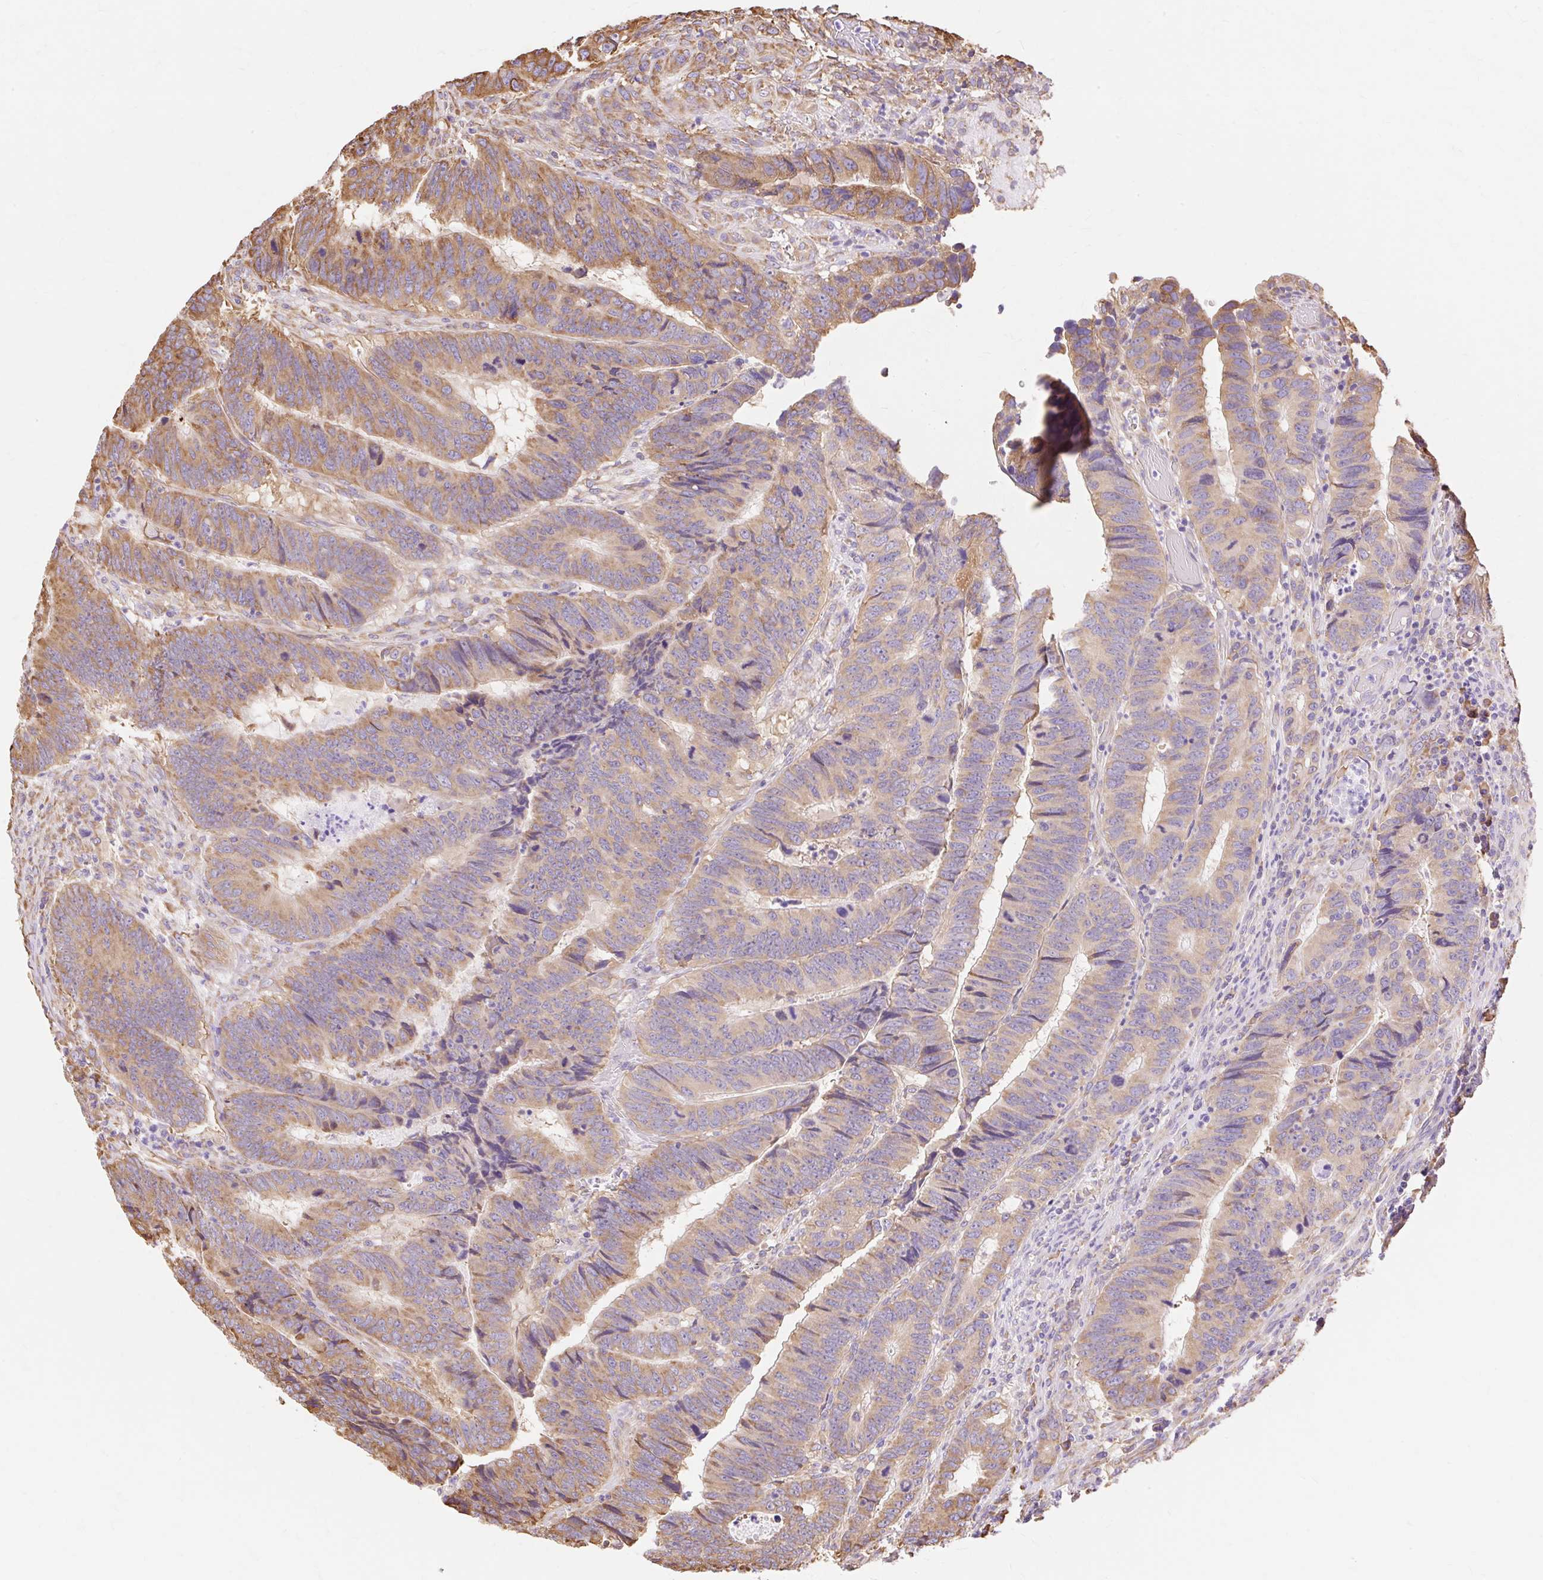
{"staining": {"intensity": "moderate", "quantity": ">75%", "location": "cytoplasmic/membranous"}, "tissue": "colorectal cancer", "cell_type": "Tumor cells", "image_type": "cancer", "snomed": [{"axis": "morphology", "description": "Adenocarcinoma, NOS"}, {"axis": "topography", "description": "Colon"}], "caption": "This histopathology image displays immunohistochemistry staining of human colorectal cancer (adenocarcinoma), with medium moderate cytoplasmic/membranous staining in approximately >75% of tumor cells.", "gene": "RPS17", "patient": {"sex": "male", "age": 62}}